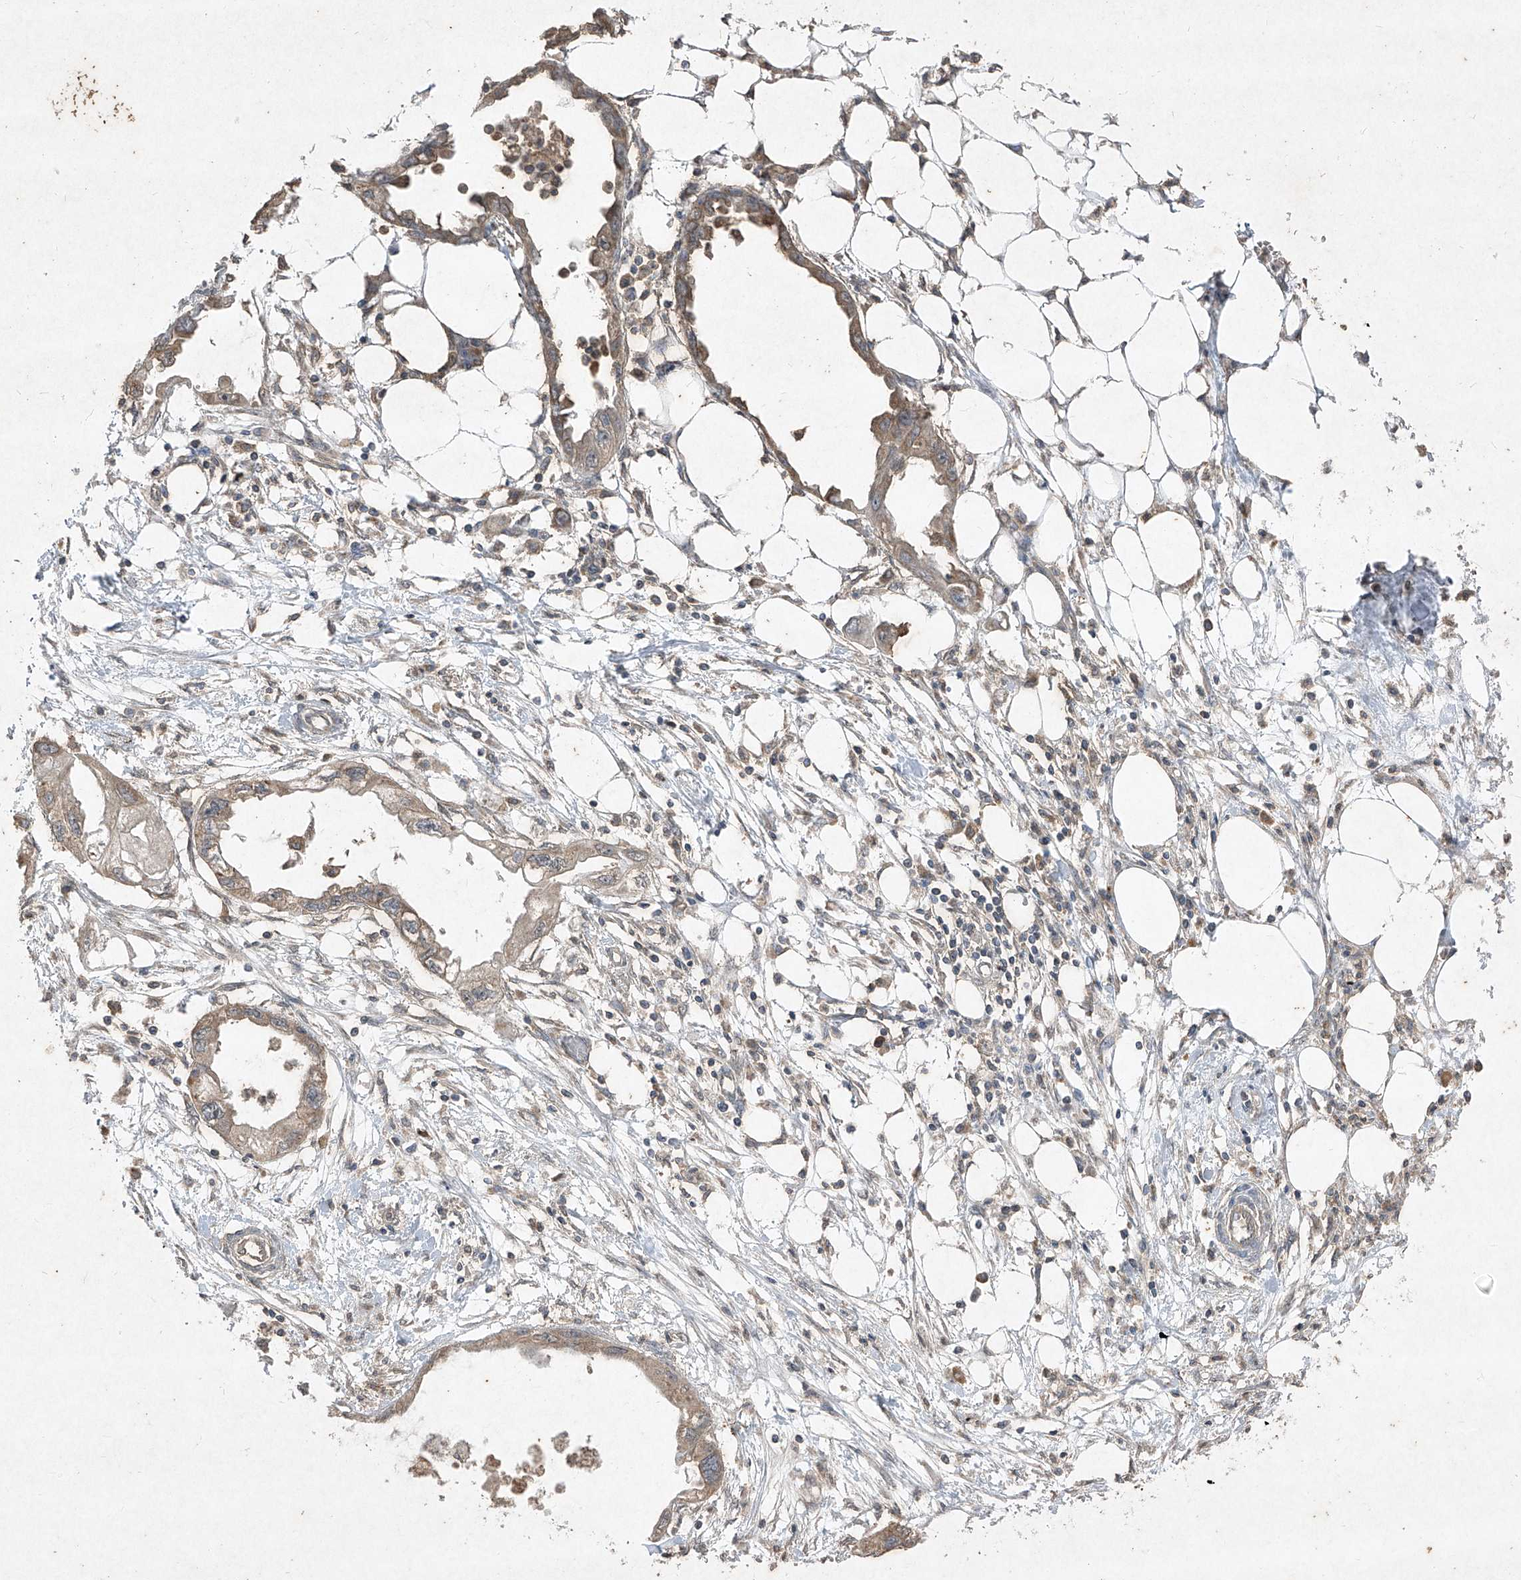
{"staining": {"intensity": "moderate", "quantity": ">75%", "location": "cytoplasmic/membranous"}, "tissue": "endometrial cancer", "cell_type": "Tumor cells", "image_type": "cancer", "snomed": [{"axis": "morphology", "description": "Adenocarcinoma, NOS"}, {"axis": "morphology", "description": "Adenocarcinoma, metastatic, NOS"}, {"axis": "topography", "description": "Adipose tissue"}, {"axis": "topography", "description": "Endometrium"}], "caption": "Endometrial cancer was stained to show a protein in brown. There is medium levels of moderate cytoplasmic/membranous staining in about >75% of tumor cells.", "gene": "ABCD3", "patient": {"sex": "female", "age": 67}}